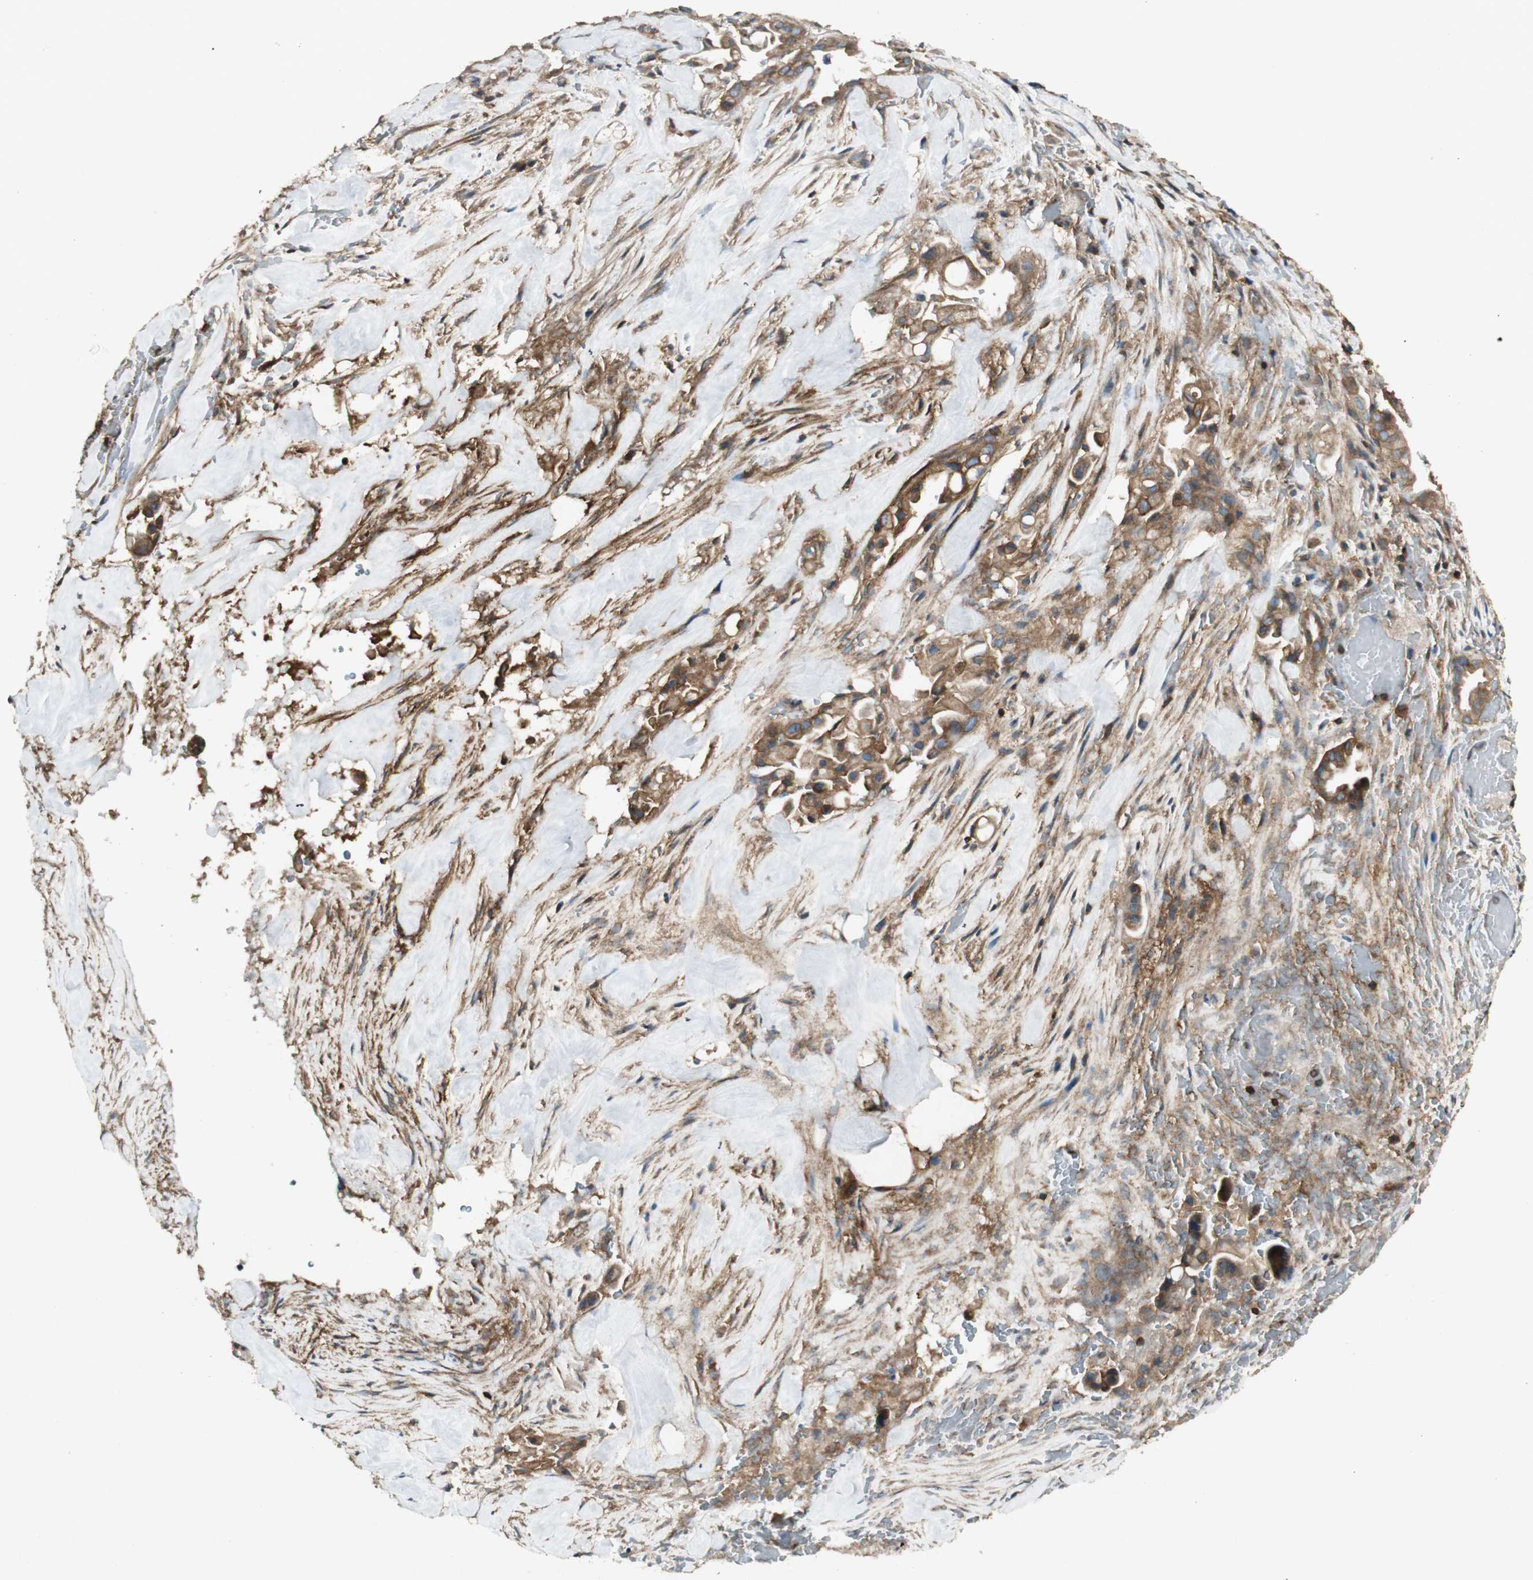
{"staining": {"intensity": "moderate", "quantity": ">75%", "location": "cytoplasmic/membranous"}, "tissue": "liver cancer", "cell_type": "Tumor cells", "image_type": "cancer", "snomed": [{"axis": "morphology", "description": "Cholangiocarcinoma"}, {"axis": "topography", "description": "Liver"}], "caption": "Tumor cells show moderate cytoplasmic/membranous staining in about >75% of cells in liver cancer.", "gene": "BTN3A3", "patient": {"sex": "female", "age": 68}}